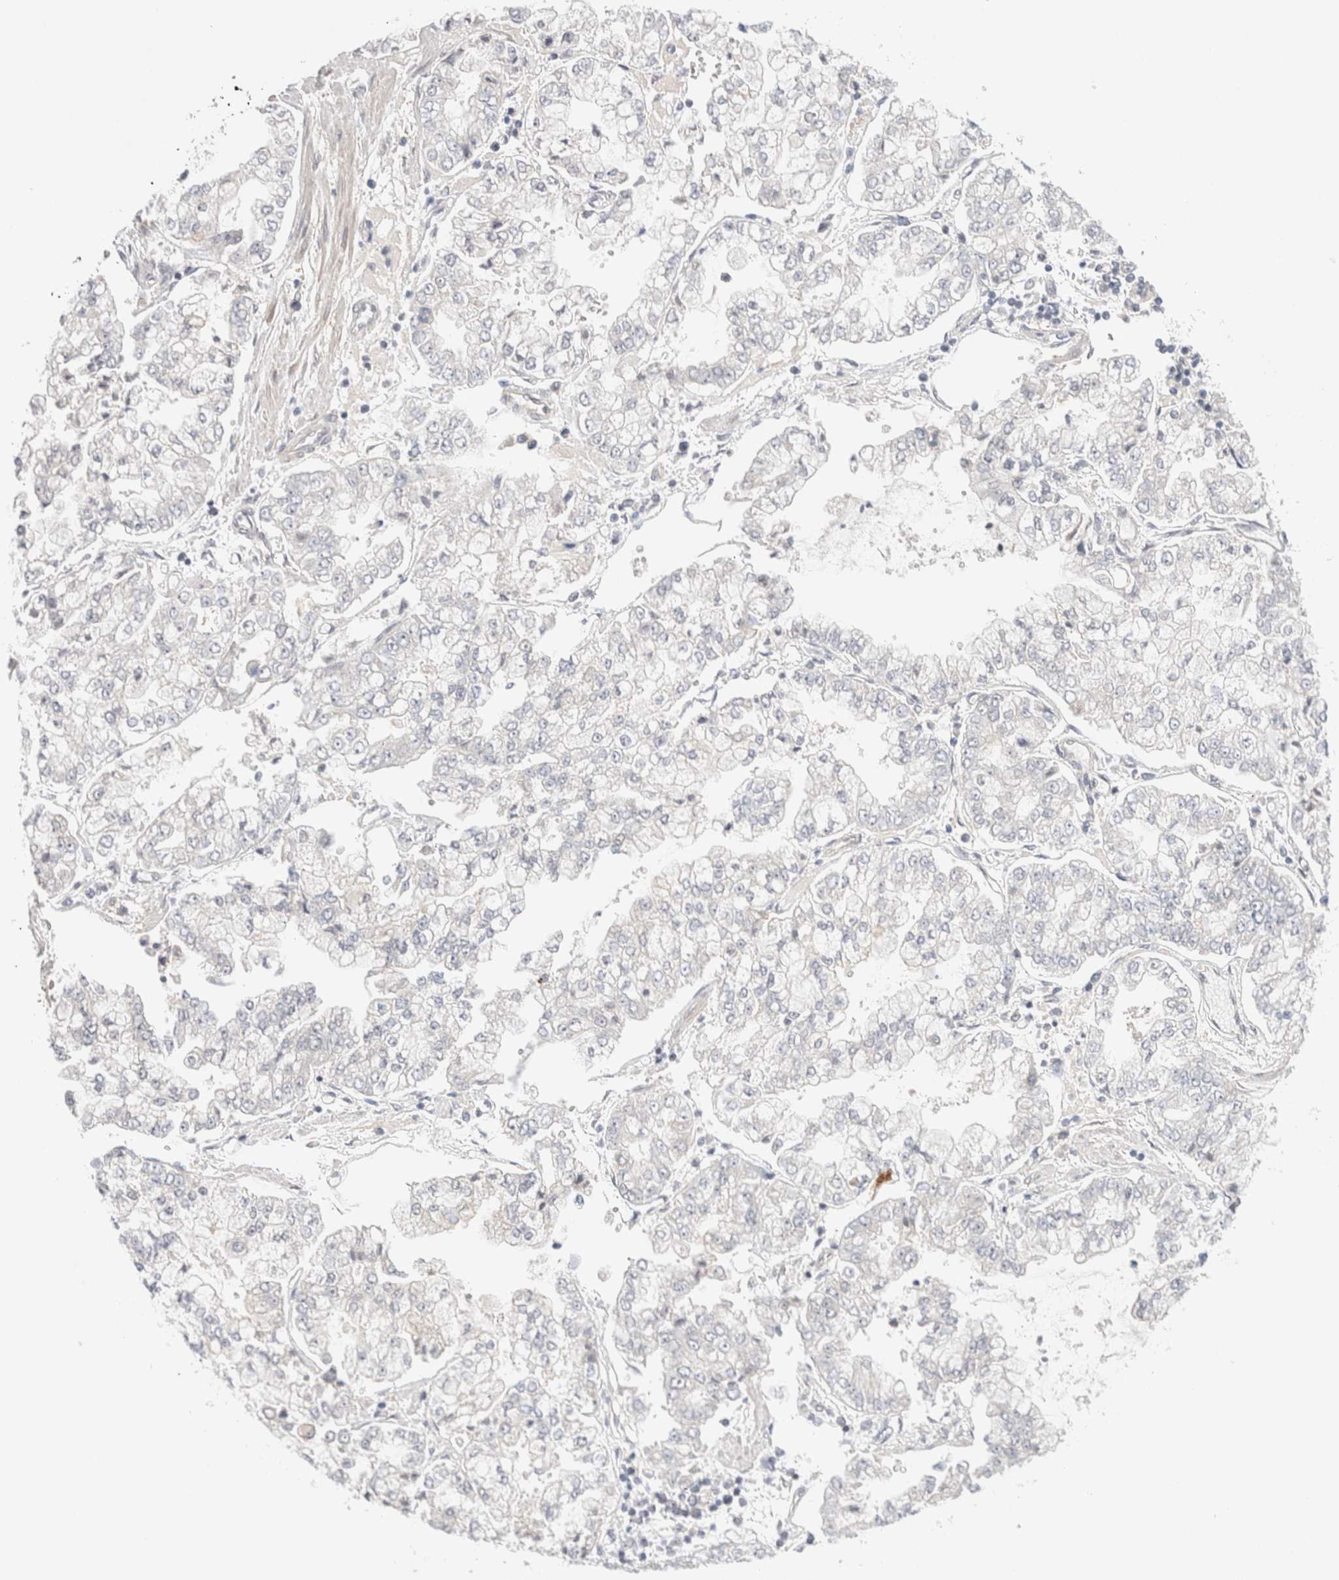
{"staining": {"intensity": "negative", "quantity": "none", "location": "none"}, "tissue": "stomach cancer", "cell_type": "Tumor cells", "image_type": "cancer", "snomed": [{"axis": "morphology", "description": "Adenocarcinoma, NOS"}, {"axis": "topography", "description": "Stomach"}], "caption": "Tumor cells show no significant positivity in stomach cancer (adenocarcinoma).", "gene": "GATAD2A", "patient": {"sex": "male", "age": 76}}